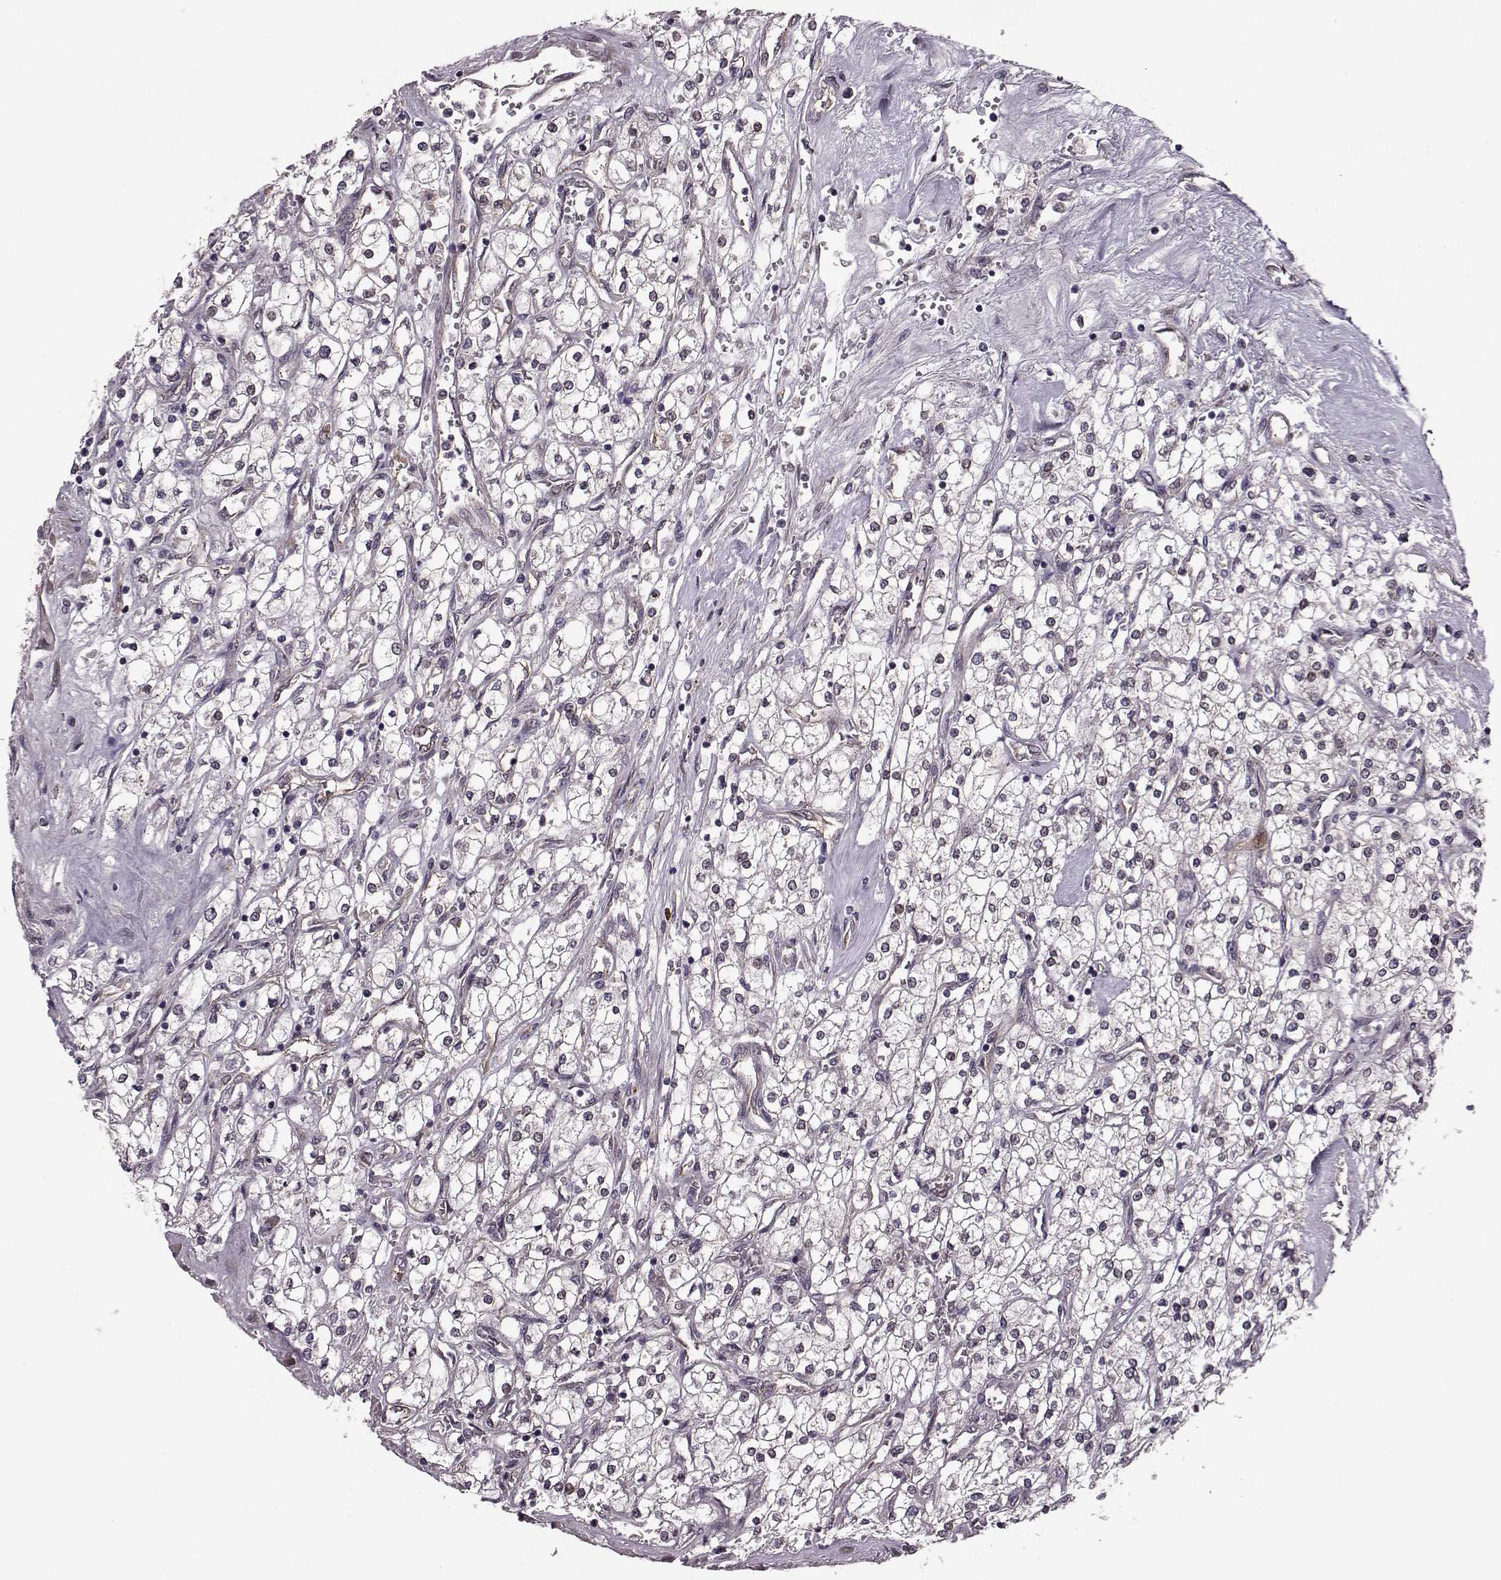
{"staining": {"intensity": "negative", "quantity": "none", "location": "none"}, "tissue": "renal cancer", "cell_type": "Tumor cells", "image_type": "cancer", "snomed": [{"axis": "morphology", "description": "Adenocarcinoma, NOS"}, {"axis": "topography", "description": "Kidney"}], "caption": "High power microscopy micrograph of an immunohistochemistry (IHC) micrograph of renal cancer, revealing no significant staining in tumor cells.", "gene": "SYNPO", "patient": {"sex": "male", "age": 80}}